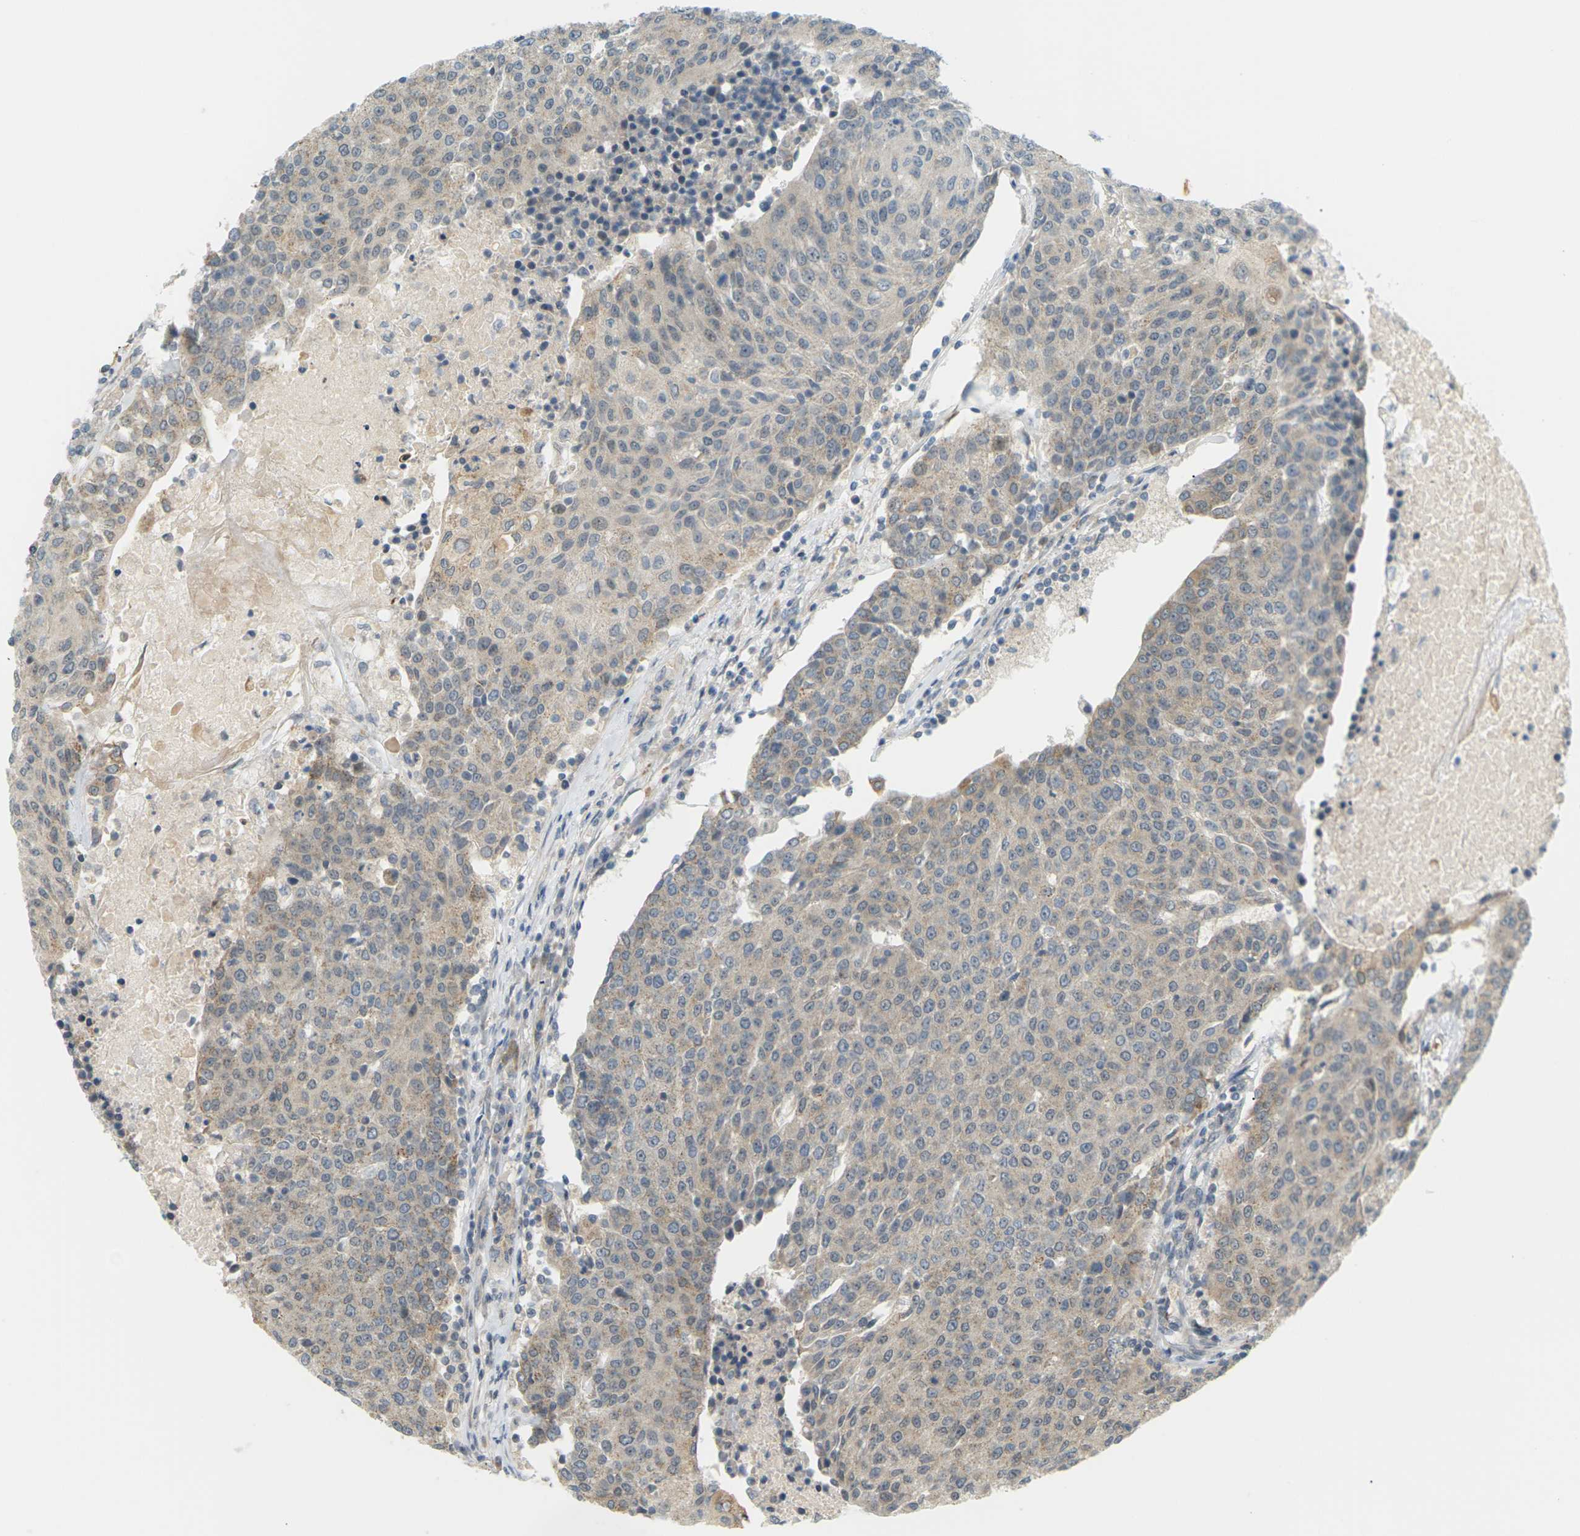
{"staining": {"intensity": "weak", "quantity": ">75%", "location": "cytoplasmic/membranous"}, "tissue": "urothelial cancer", "cell_type": "Tumor cells", "image_type": "cancer", "snomed": [{"axis": "morphology", "description": "Urothelial carcinoma, High grade"}, {"axis": "topography", "description": "Urinary bladder"}], "caption": "The immunohistochemical stain highlights weak cytoplasmic/membranous expression in tumor cells of urothelial carcinoma (high-grade) tissue.", "gene": "SOCS6", "patient": {"sex": "female", "age": 85}}